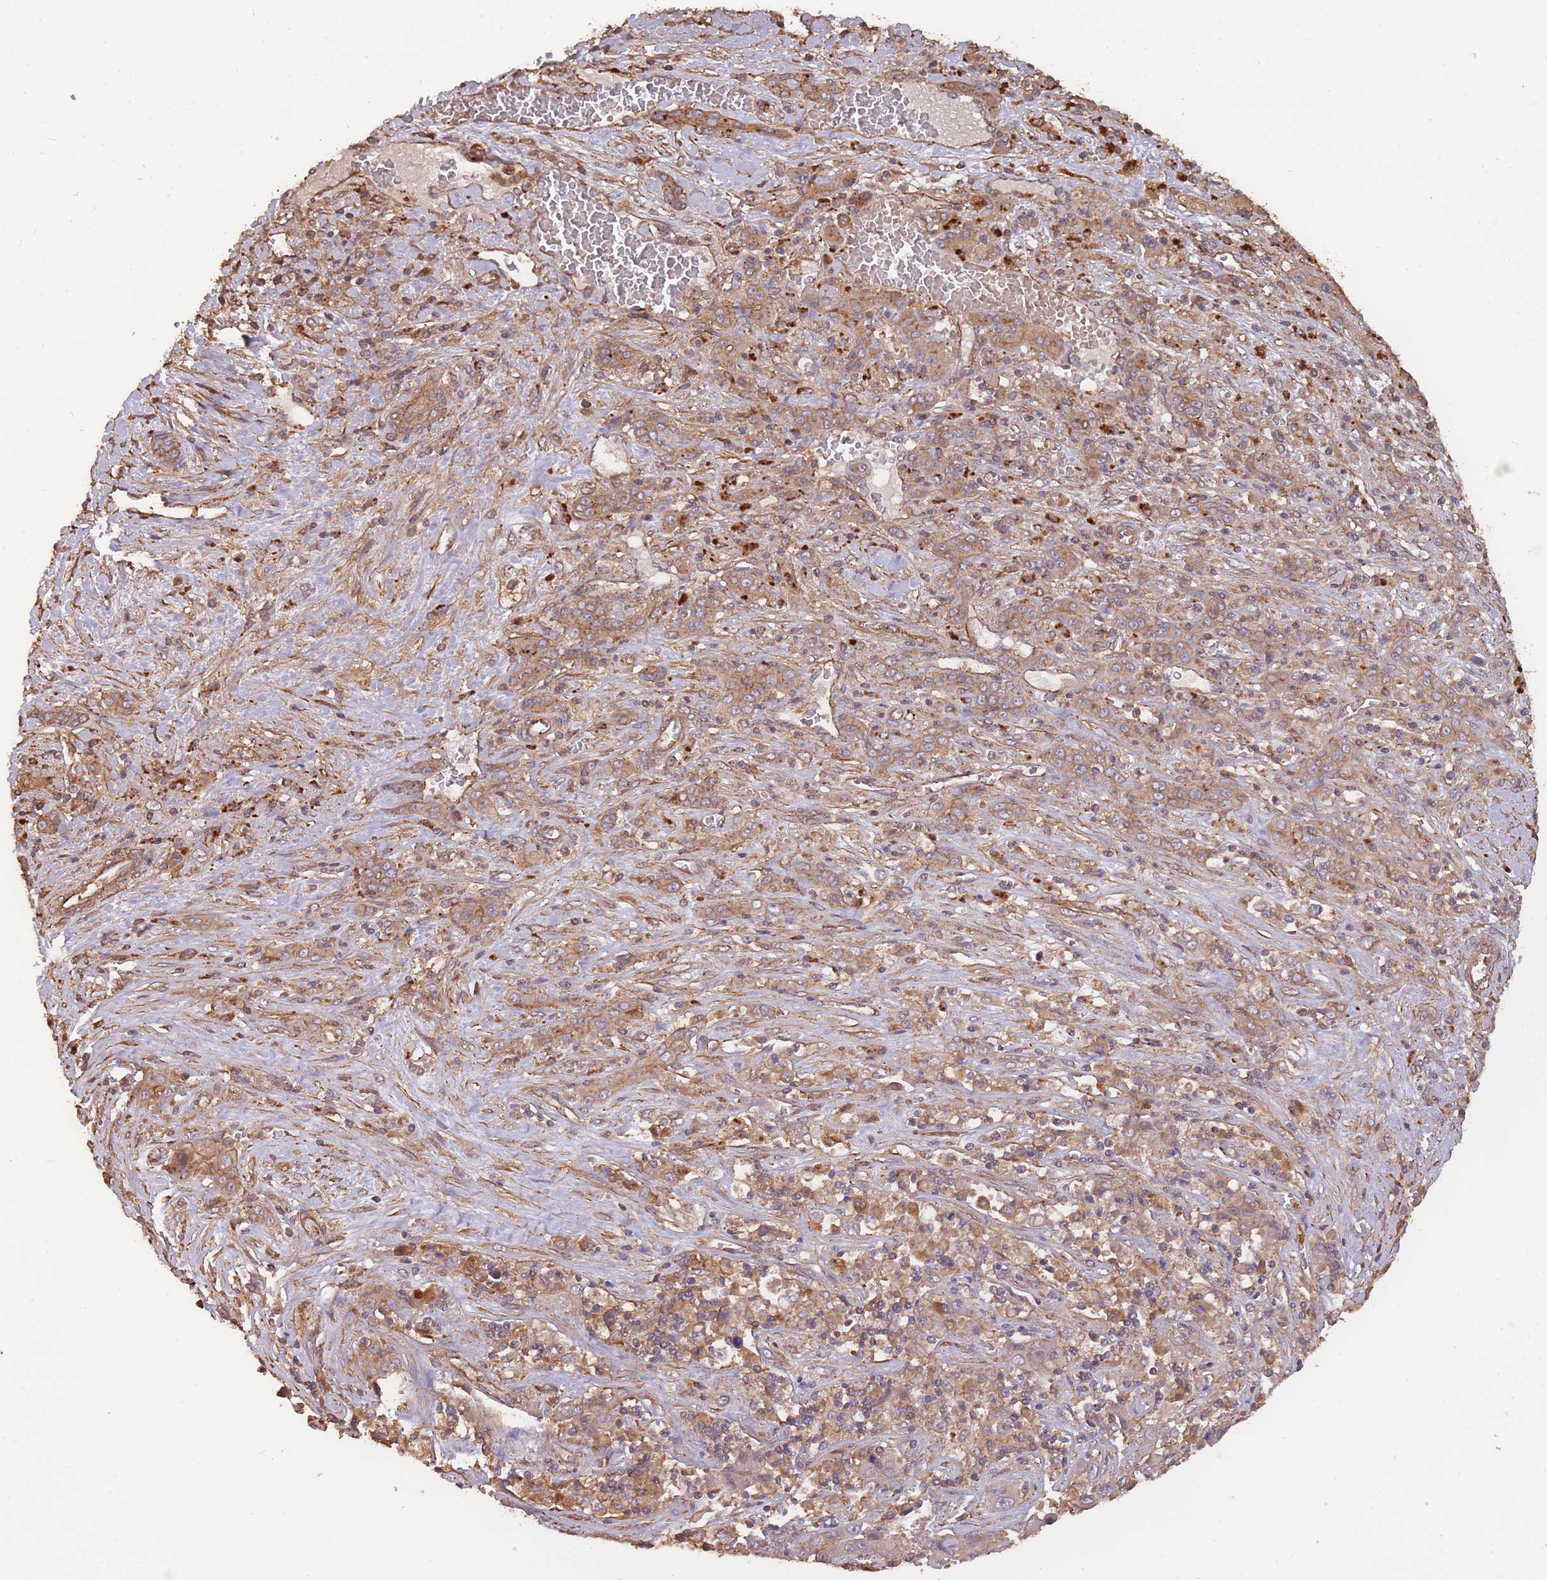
{"staining": {"intensity": "moderate", "quantity": "25%-75%", "location": "cytoplasmic/membranous"}, "tissue": "liver cancer", "cell_type": "Tumor cells", "image_type": "cancer", "snomed": [{"axis": "morphology", "description": "Cholangiocarcinoma"}, {"axis": "topography", "description": "Liver"}], "caption": "This image displays IHC staining of human liver cholangiocarcinoma, with medium moderate cytoplasmic/membranous expression in approximately 25%-75% of tumor cells.", "gene": "ARMH3", "patient": {"sex": "female", "age": 52}}